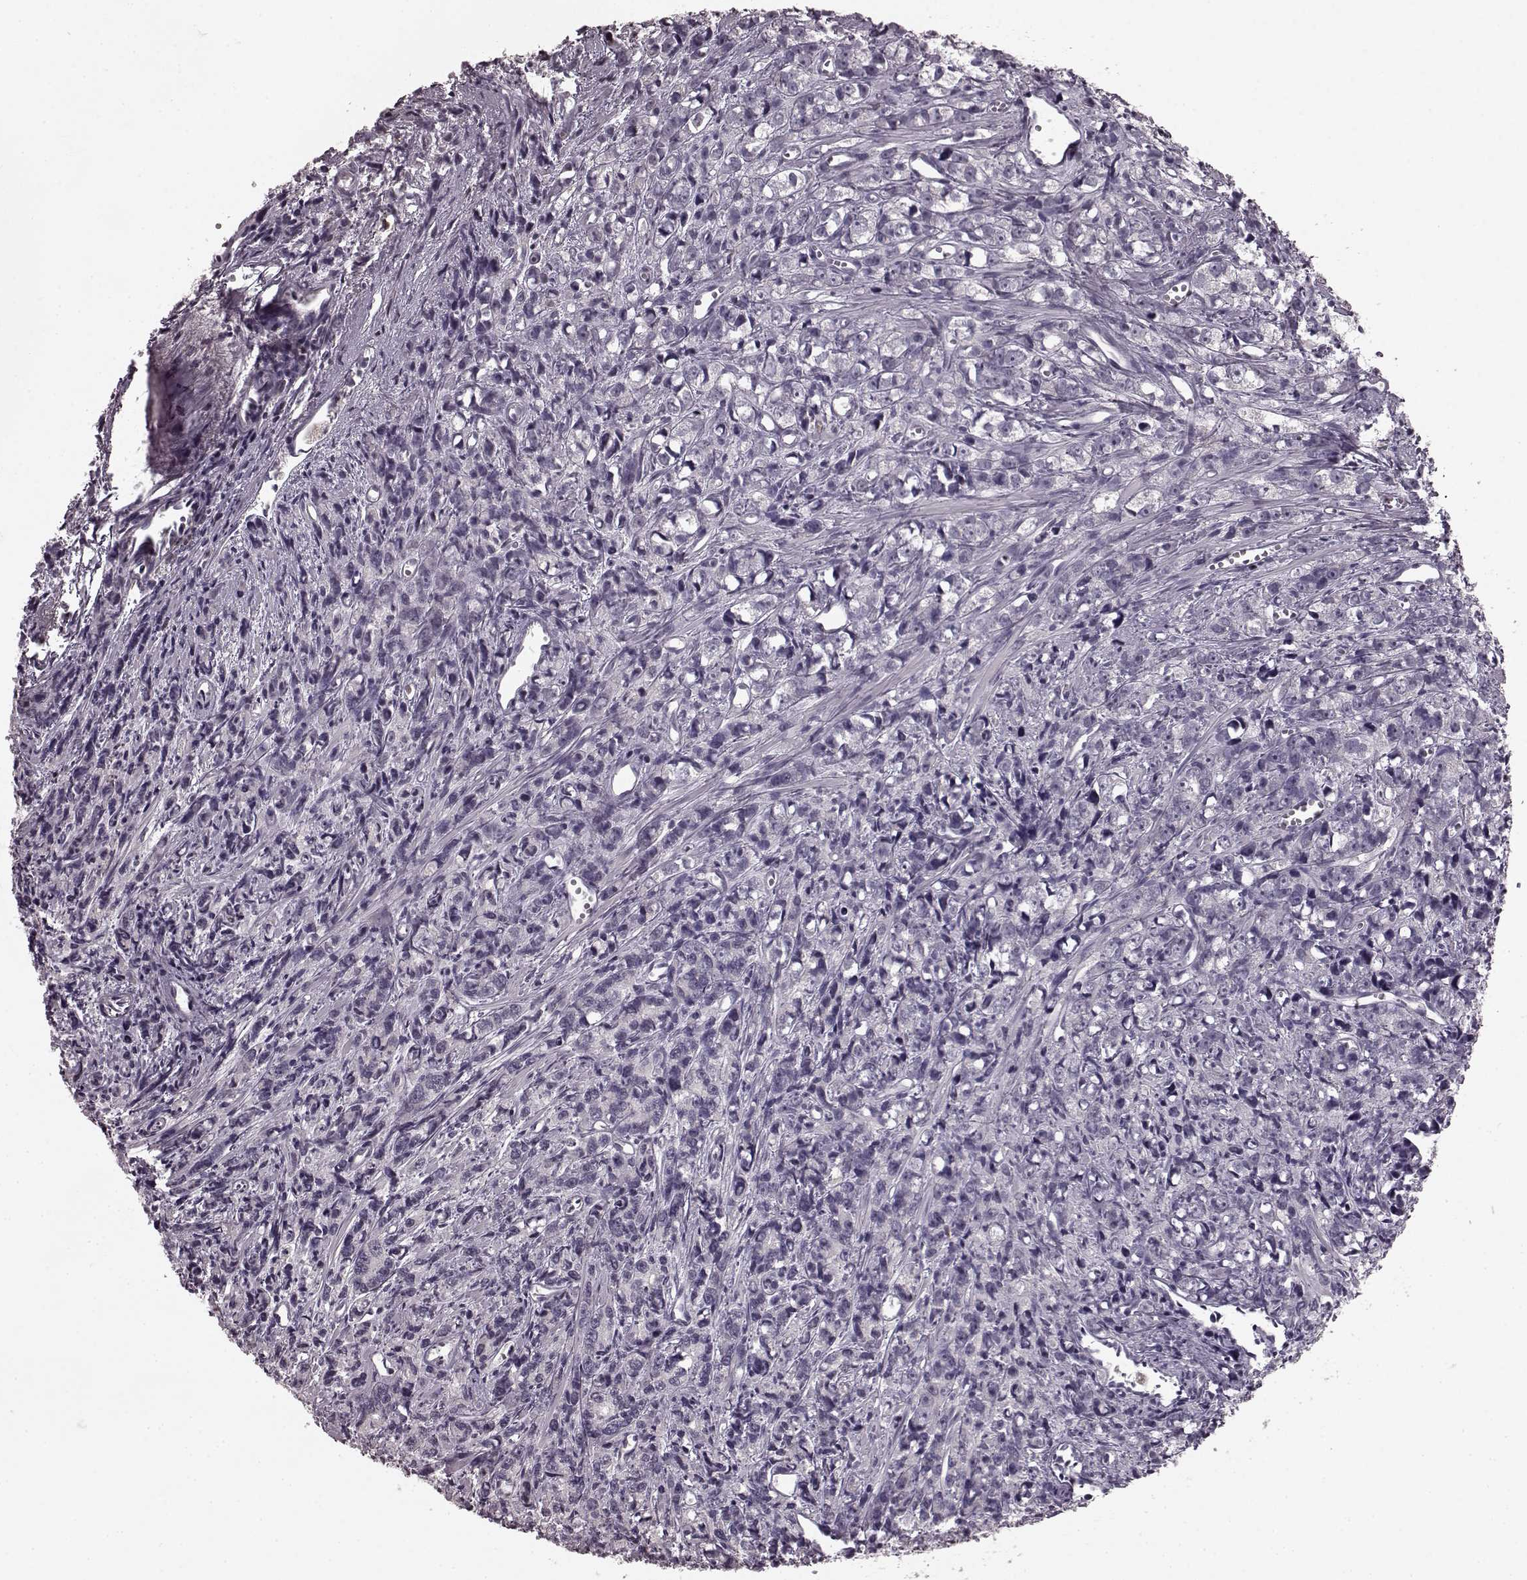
{"staining": {"intensity": "negative", "quantity": "none", "location": "none"}, "tissue": "prostate cancer", "cell_type": "Tumor cells", "image_type": "cancer", "snomed": [{"axis": "morphology", "description": "Adenocarcinoma, High grade"}, {"axis": "topography", "description": "Prostate"}], "caption": "IHC photomicrograph of prostate cancer stained for a protein (brown), which displays no staining in tumor cells.", "gene": "CD28", "patient": {"sex": "male", "age": 77}}